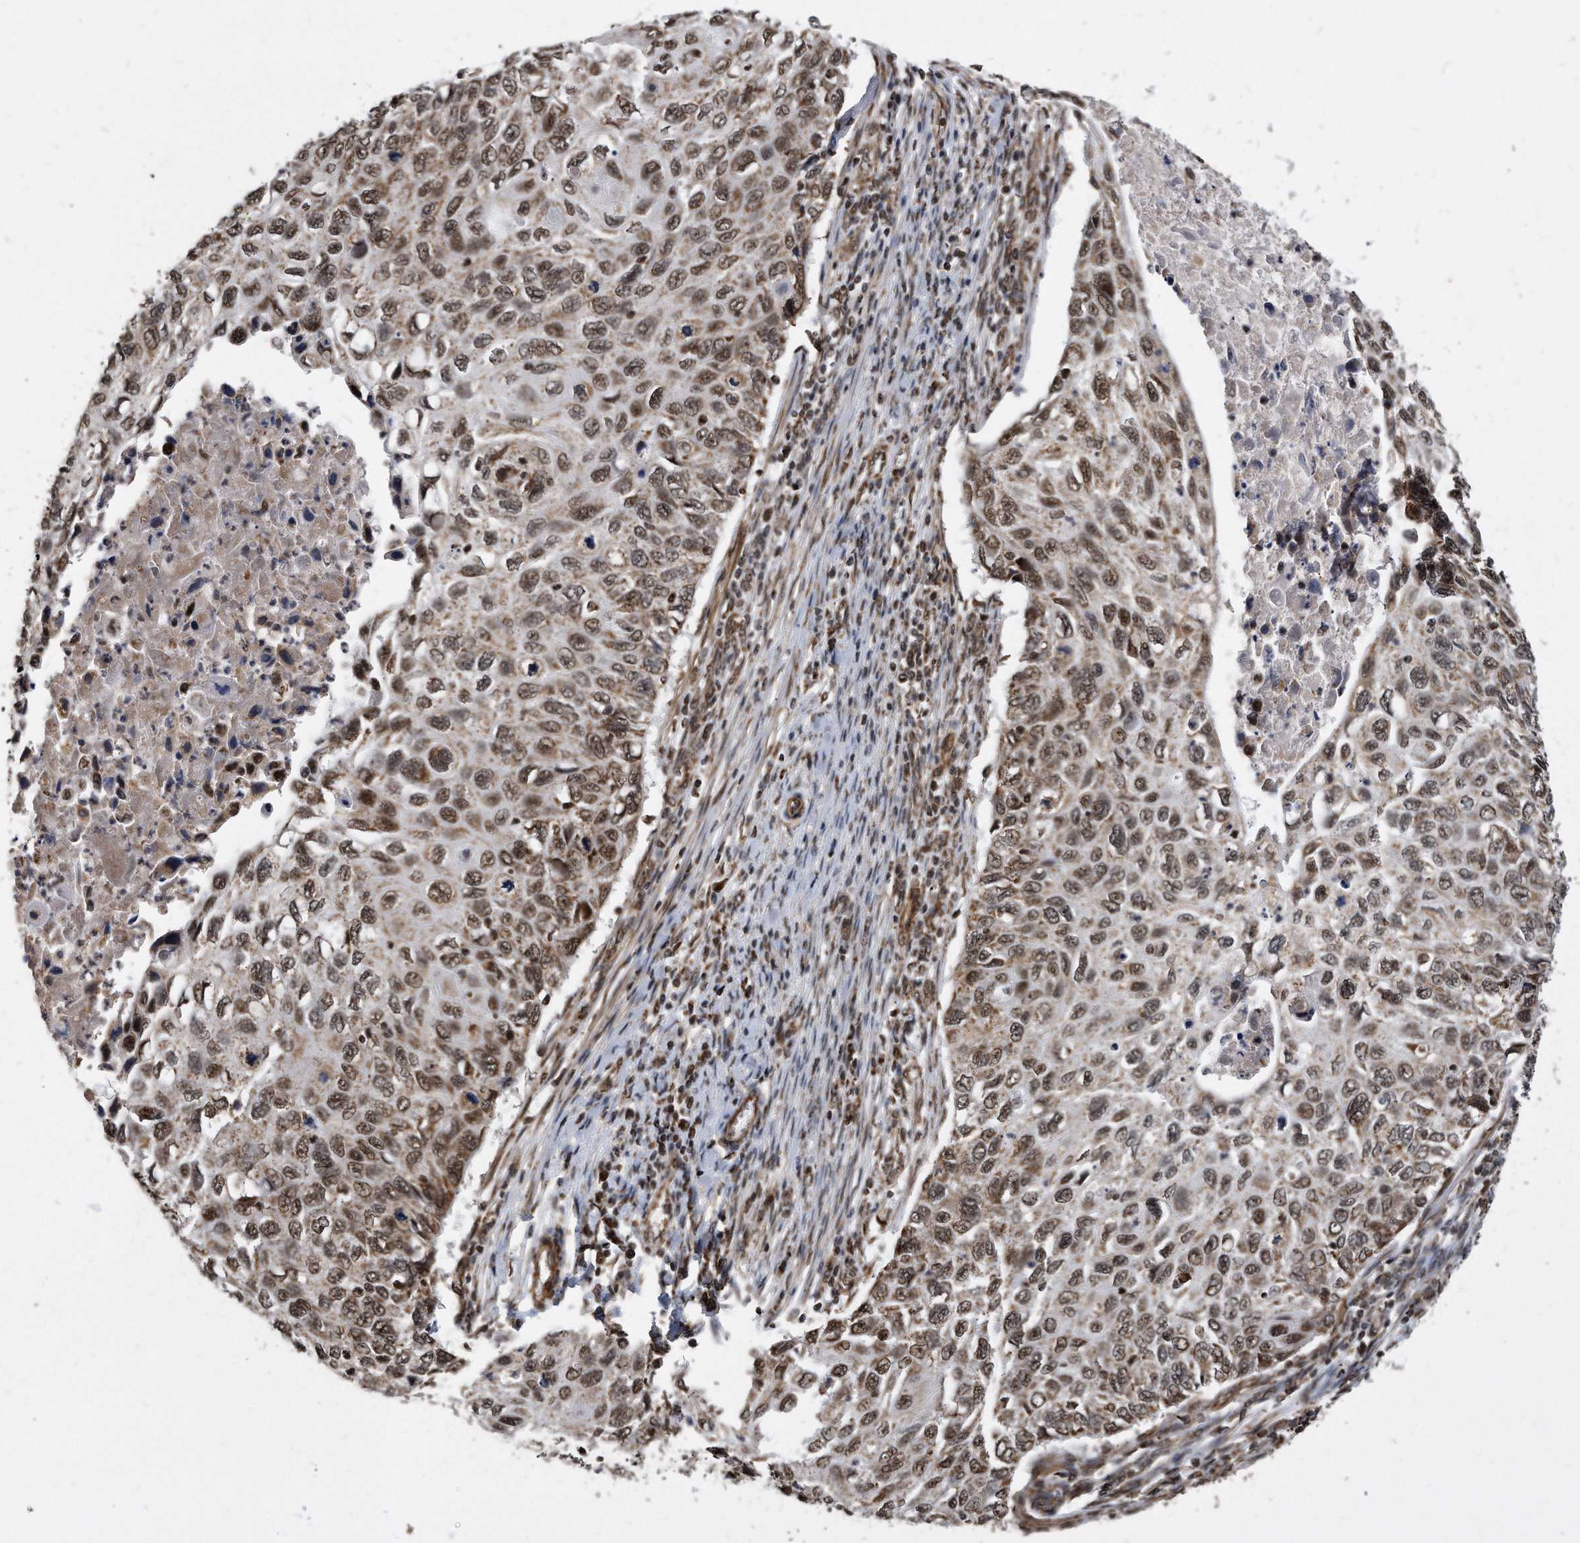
{"staining": {"intensity": "moderate", "quantity": ">75%", "location": "nuclear"}, "tissue": "cervical cancer", "cell_type": "Tumor cells", "image_type": "cancer", "snomed": [{"axis": "morphology", "description": "Squamous cell carcinoma, NOS"}, {"axis": "topography", "description": "Cervix"}], "caption": "Immunohistochemistry (IHC) image of human cervical cancer stained for a protein (brown), which demonstrates medium levels of moderate nuclear staining in about >75% of tumor cells.", "gene": "DUSP22", "patient": {"sex": "female", "age": 70}}